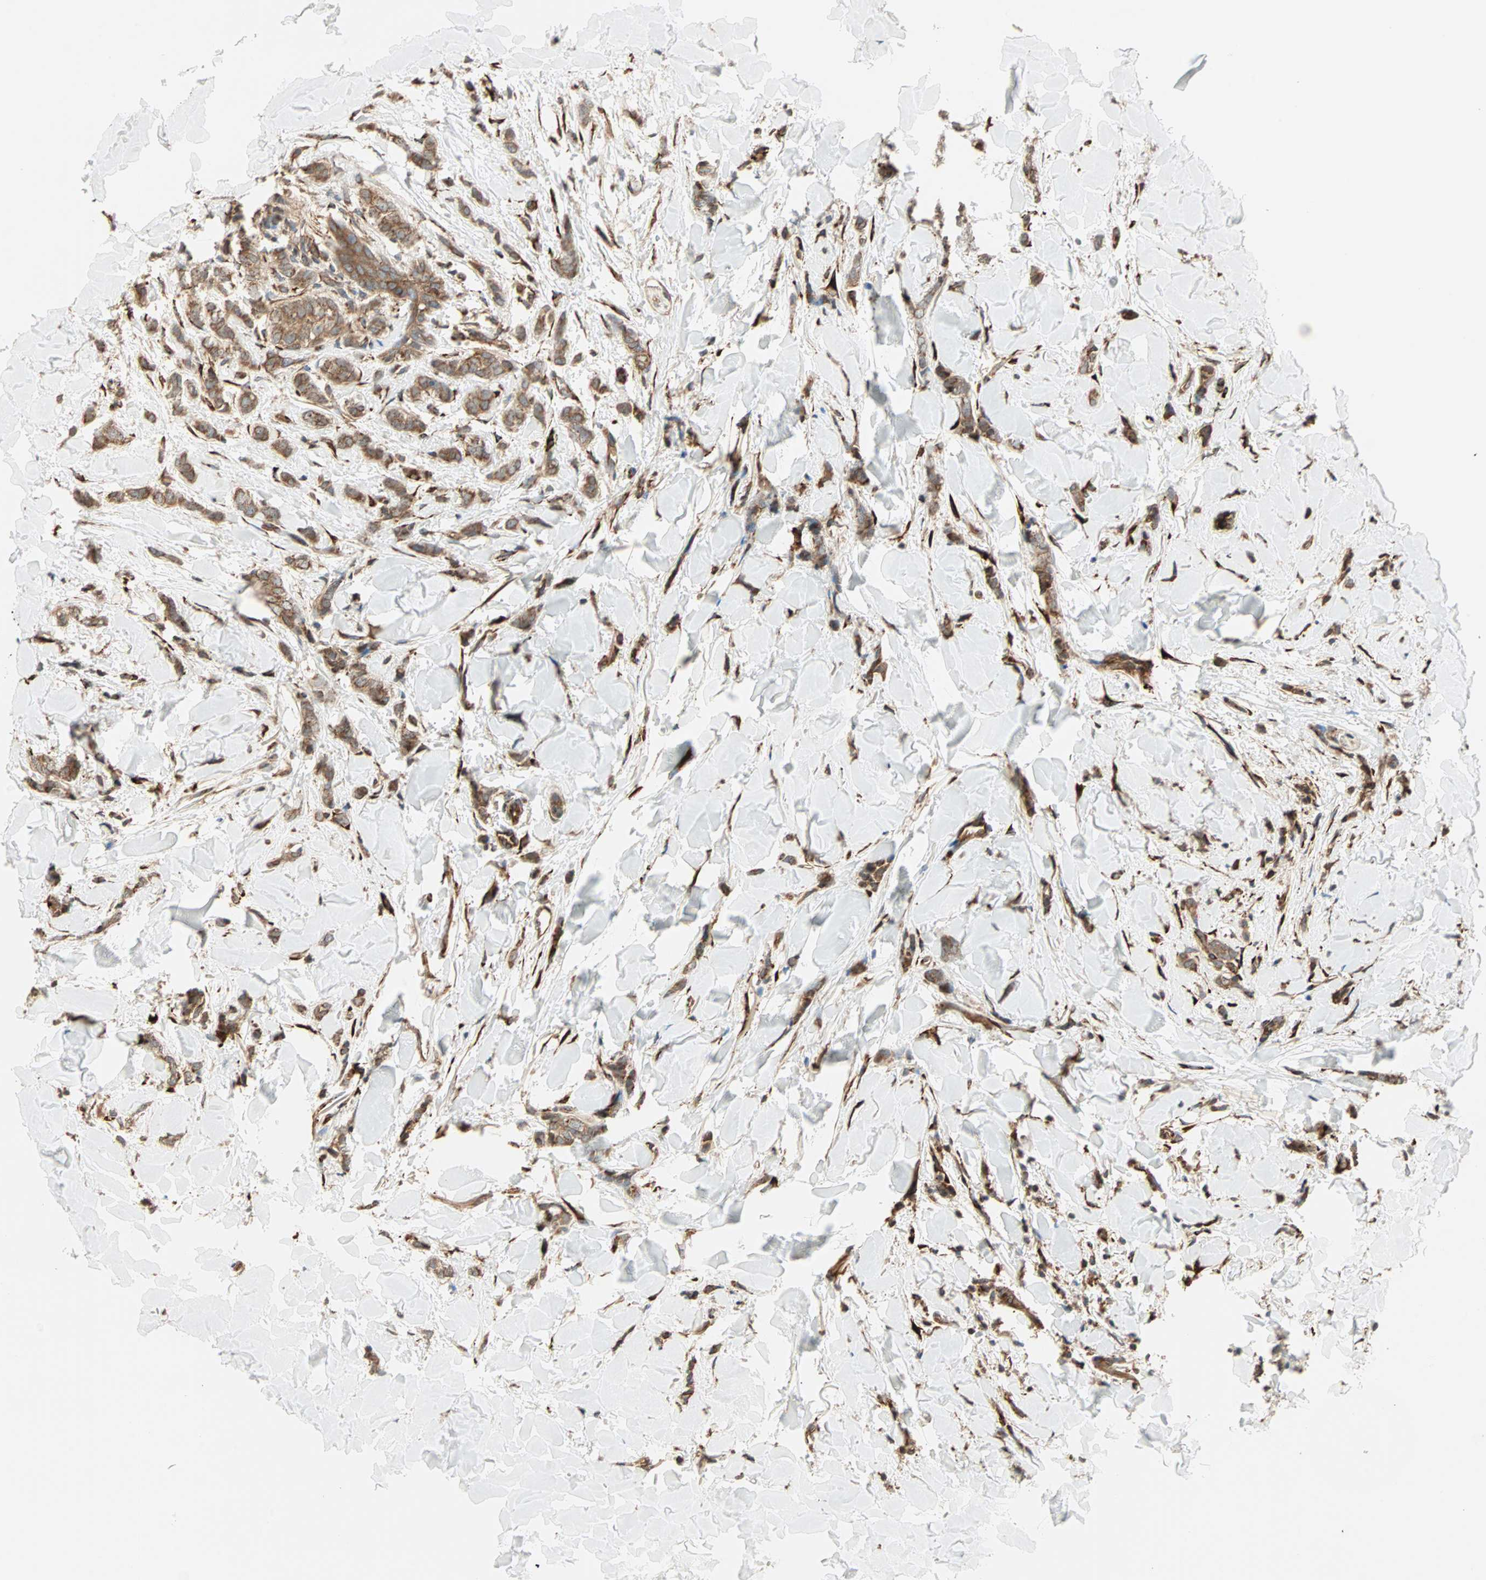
{"staining": {"intensity": "strong", "quantity": ">75%", "location": "cytoplasmic/membranous"}, "tissue": "breast cancer", "cell_type": "Tumor cells", "image_type": "cancer", "snomed": [{"axis": "morphology", "description": "Lobular carcinoma"}, {"axis": "topography", "description": "Skin"}, {"axis": "topography", "description": "Breast"}], "caption": "Immunohistochemical staining of human breast cancer (lobular carcinoma) demonstrates high levels of strong cytoplasmic/membranous positivity in approximately >75% of tumor cells.", "gene": "P4HA1", "patient": {"sex": "female", "age": 46}}